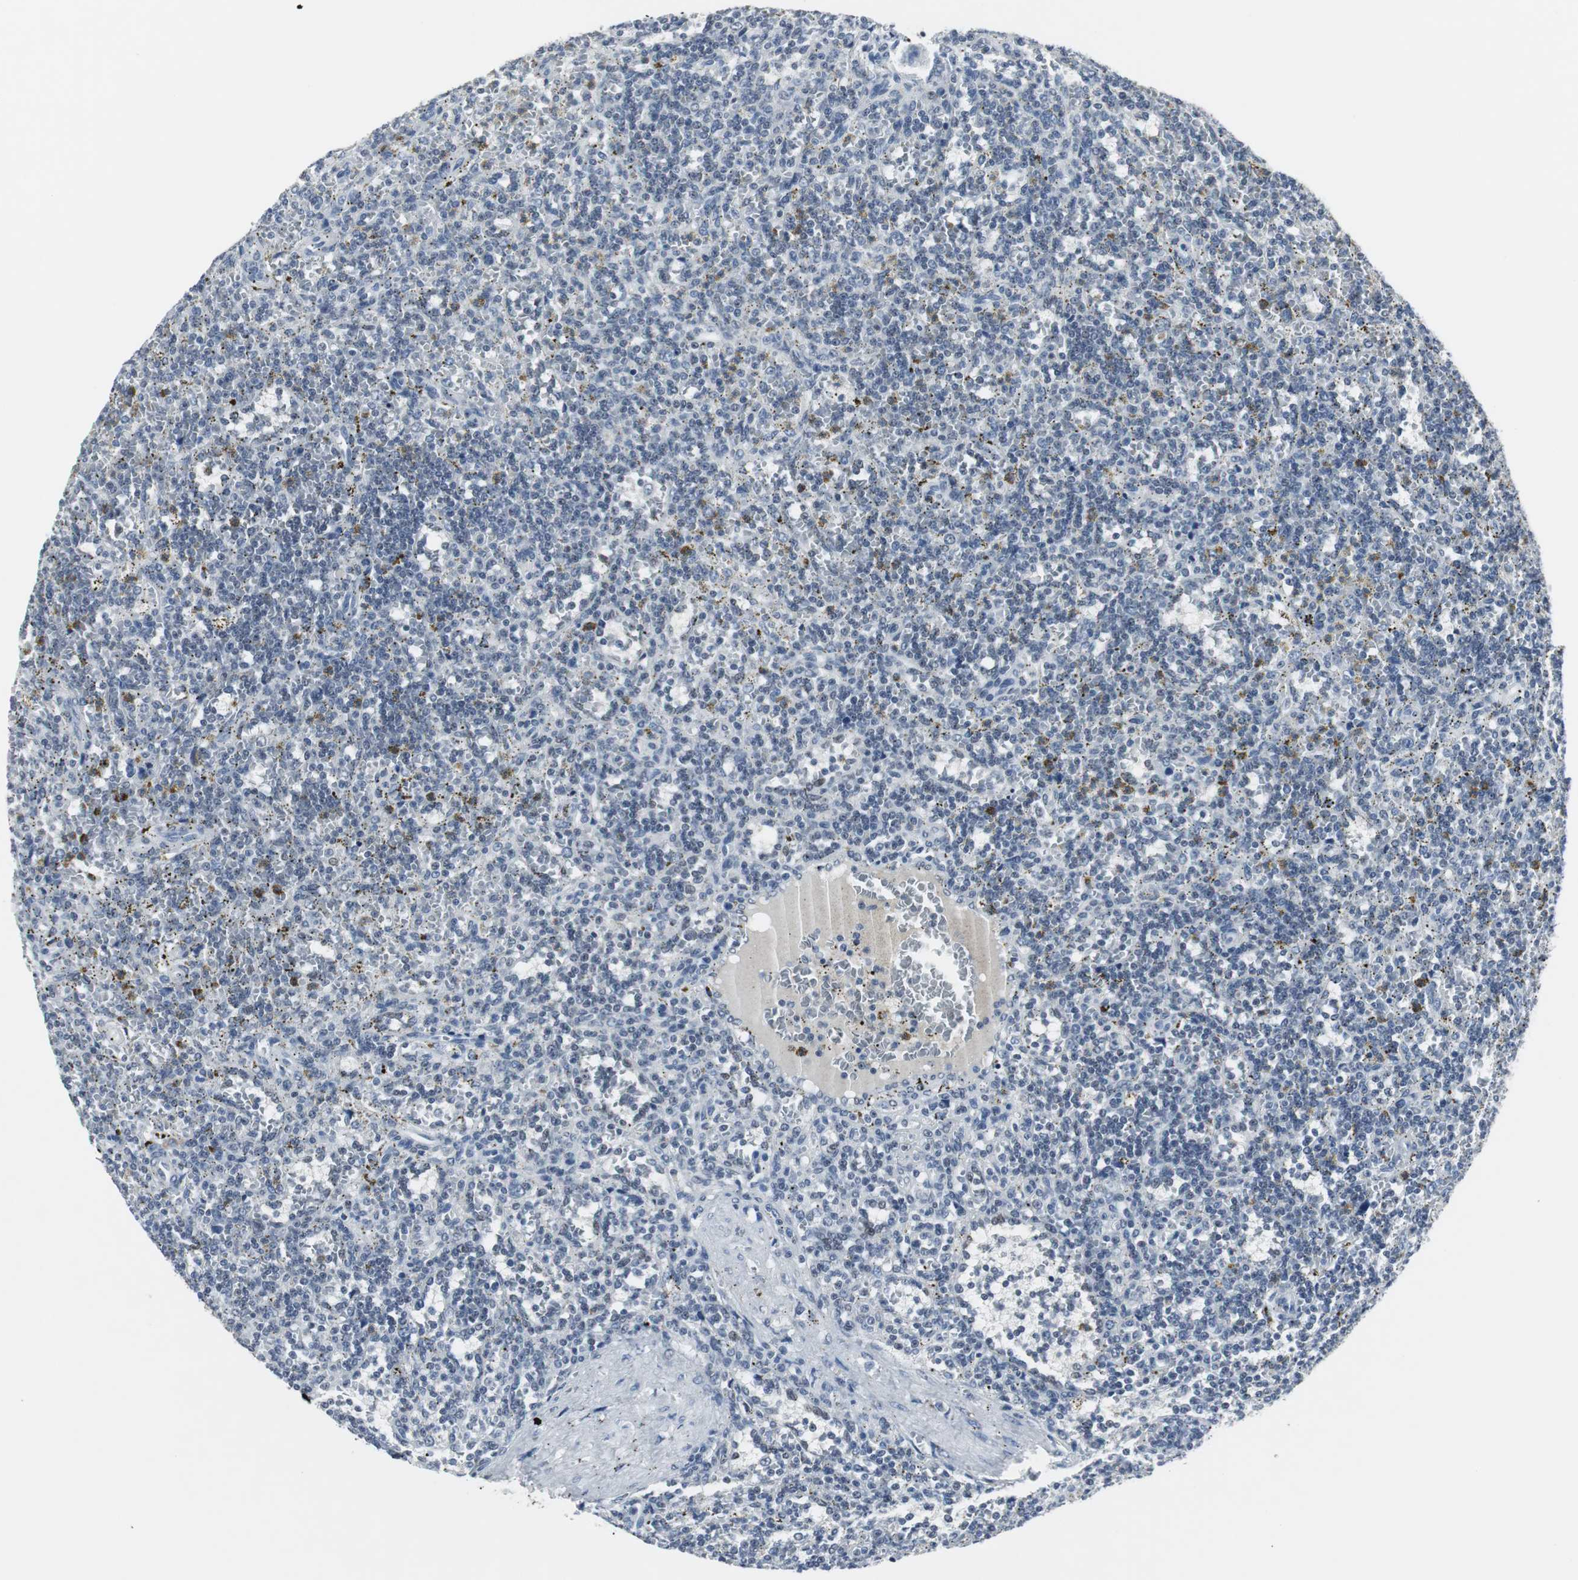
{"staining": {"intensity": "negative", "quantity": "none", "location": "none"}, "tissue": "lymphoma", "cell_type": "Tumor cells", "image_type": "cancer", "snomed": [{"axis": "morphology", "description": "Malignant lymphoma, non-Hodgkin's type, Low grade"}, {"axis": "topography", "description": "Spleen"}], "caption": "Protein analysis of lymphoma demonstrates no significant expression in tumor cells.", "gene": "ELK1", "patient": {"sex": "male", "age": 73}}